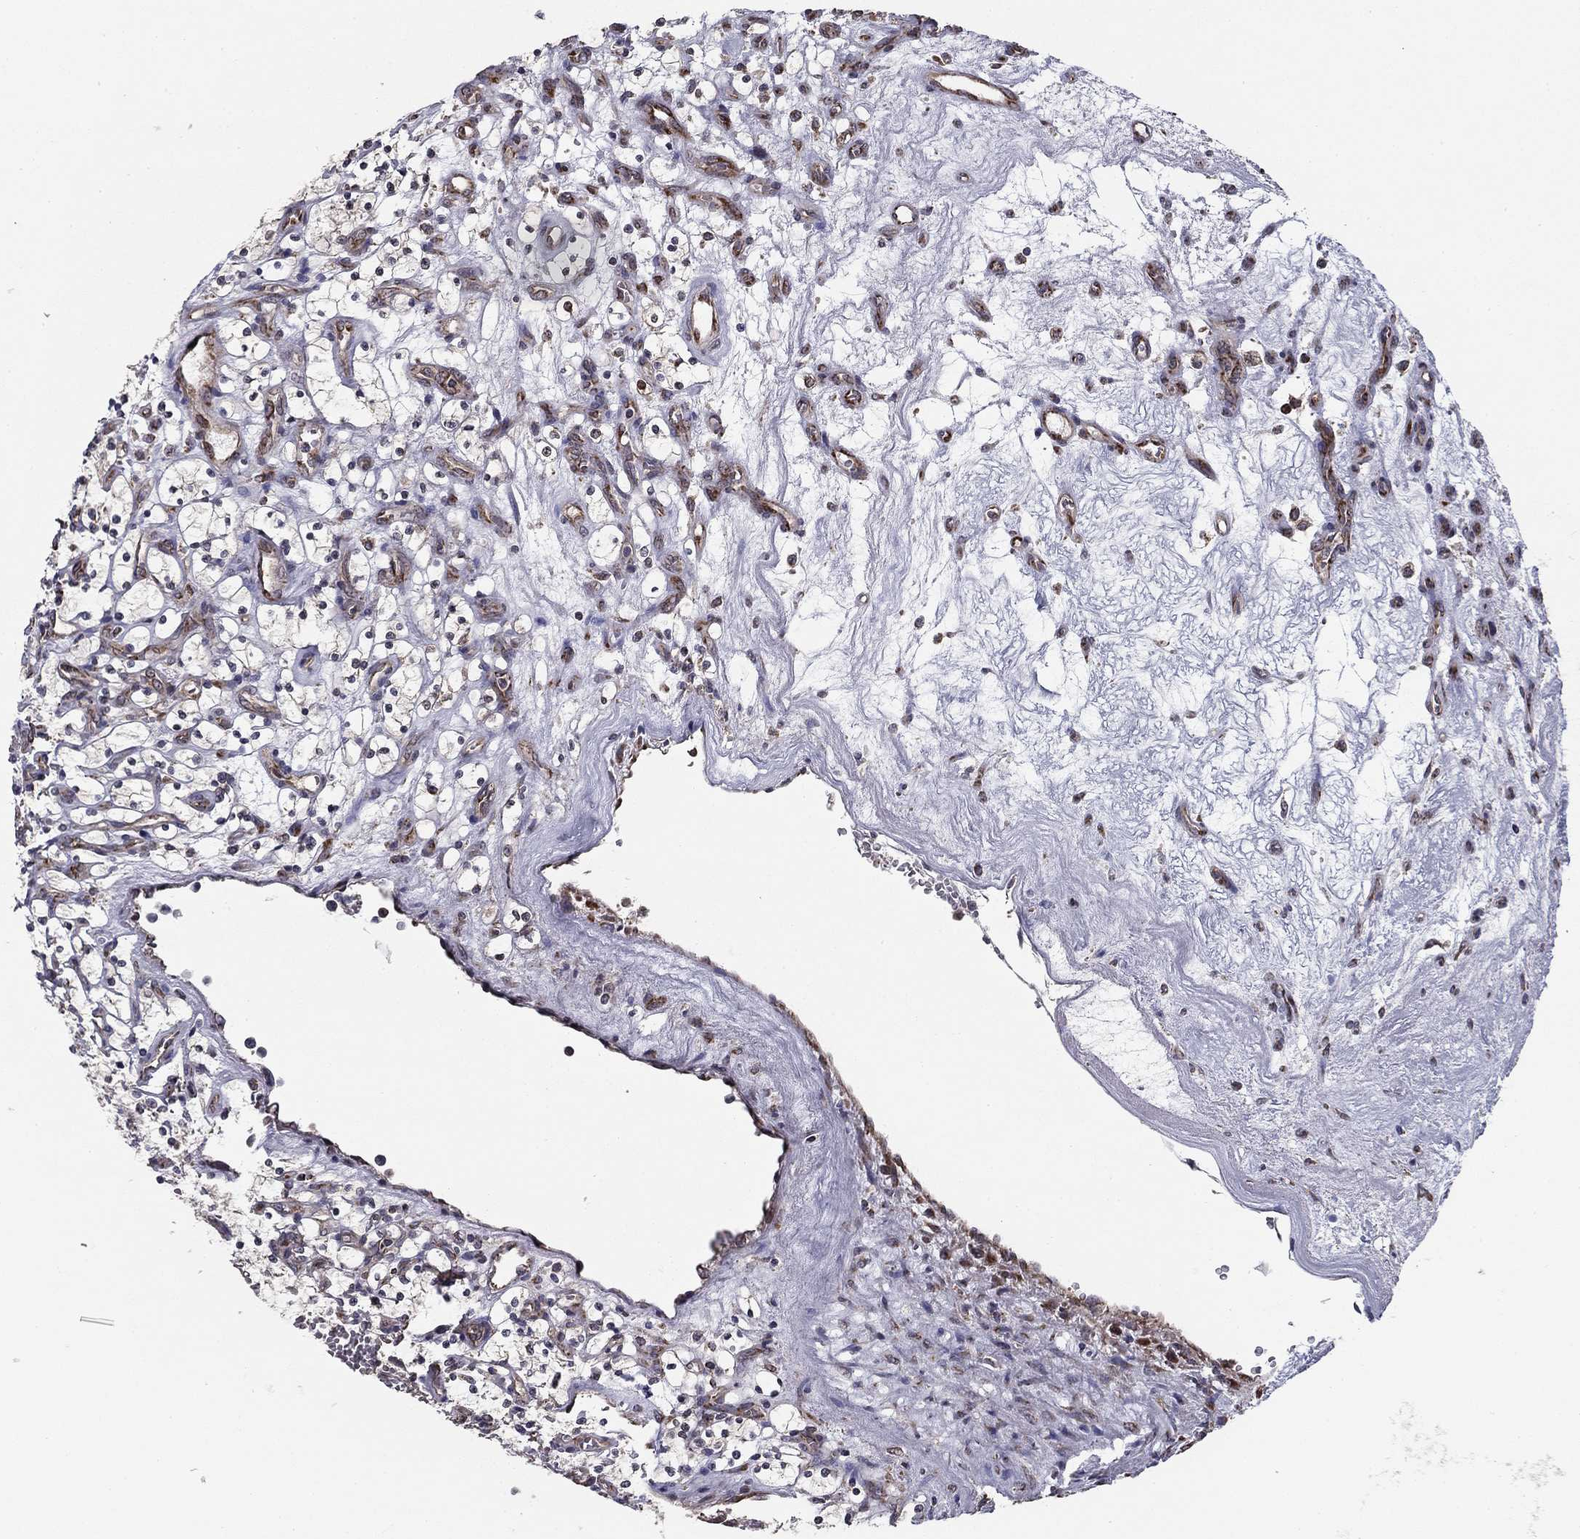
{"staining": {"intensity": "negative", "quantity": "none", "location": "none"}, "tissue": "renal cancer", "cell_type": "Tumor cells", "image_type": "cancer", "snomed": [{"axis": "morphology", "description": "Adenocarcinoma, NOS"}, {"axis": "topography", "description": "Kidney"}], "caption": "A histopathology image of human renal cancer (adenocarcinoma) is negative for staining in tumor cells. (DAB IHC, high magnification).", "gene": "NKIRAS1", "patient": {"sex": "female", "age": 69}}